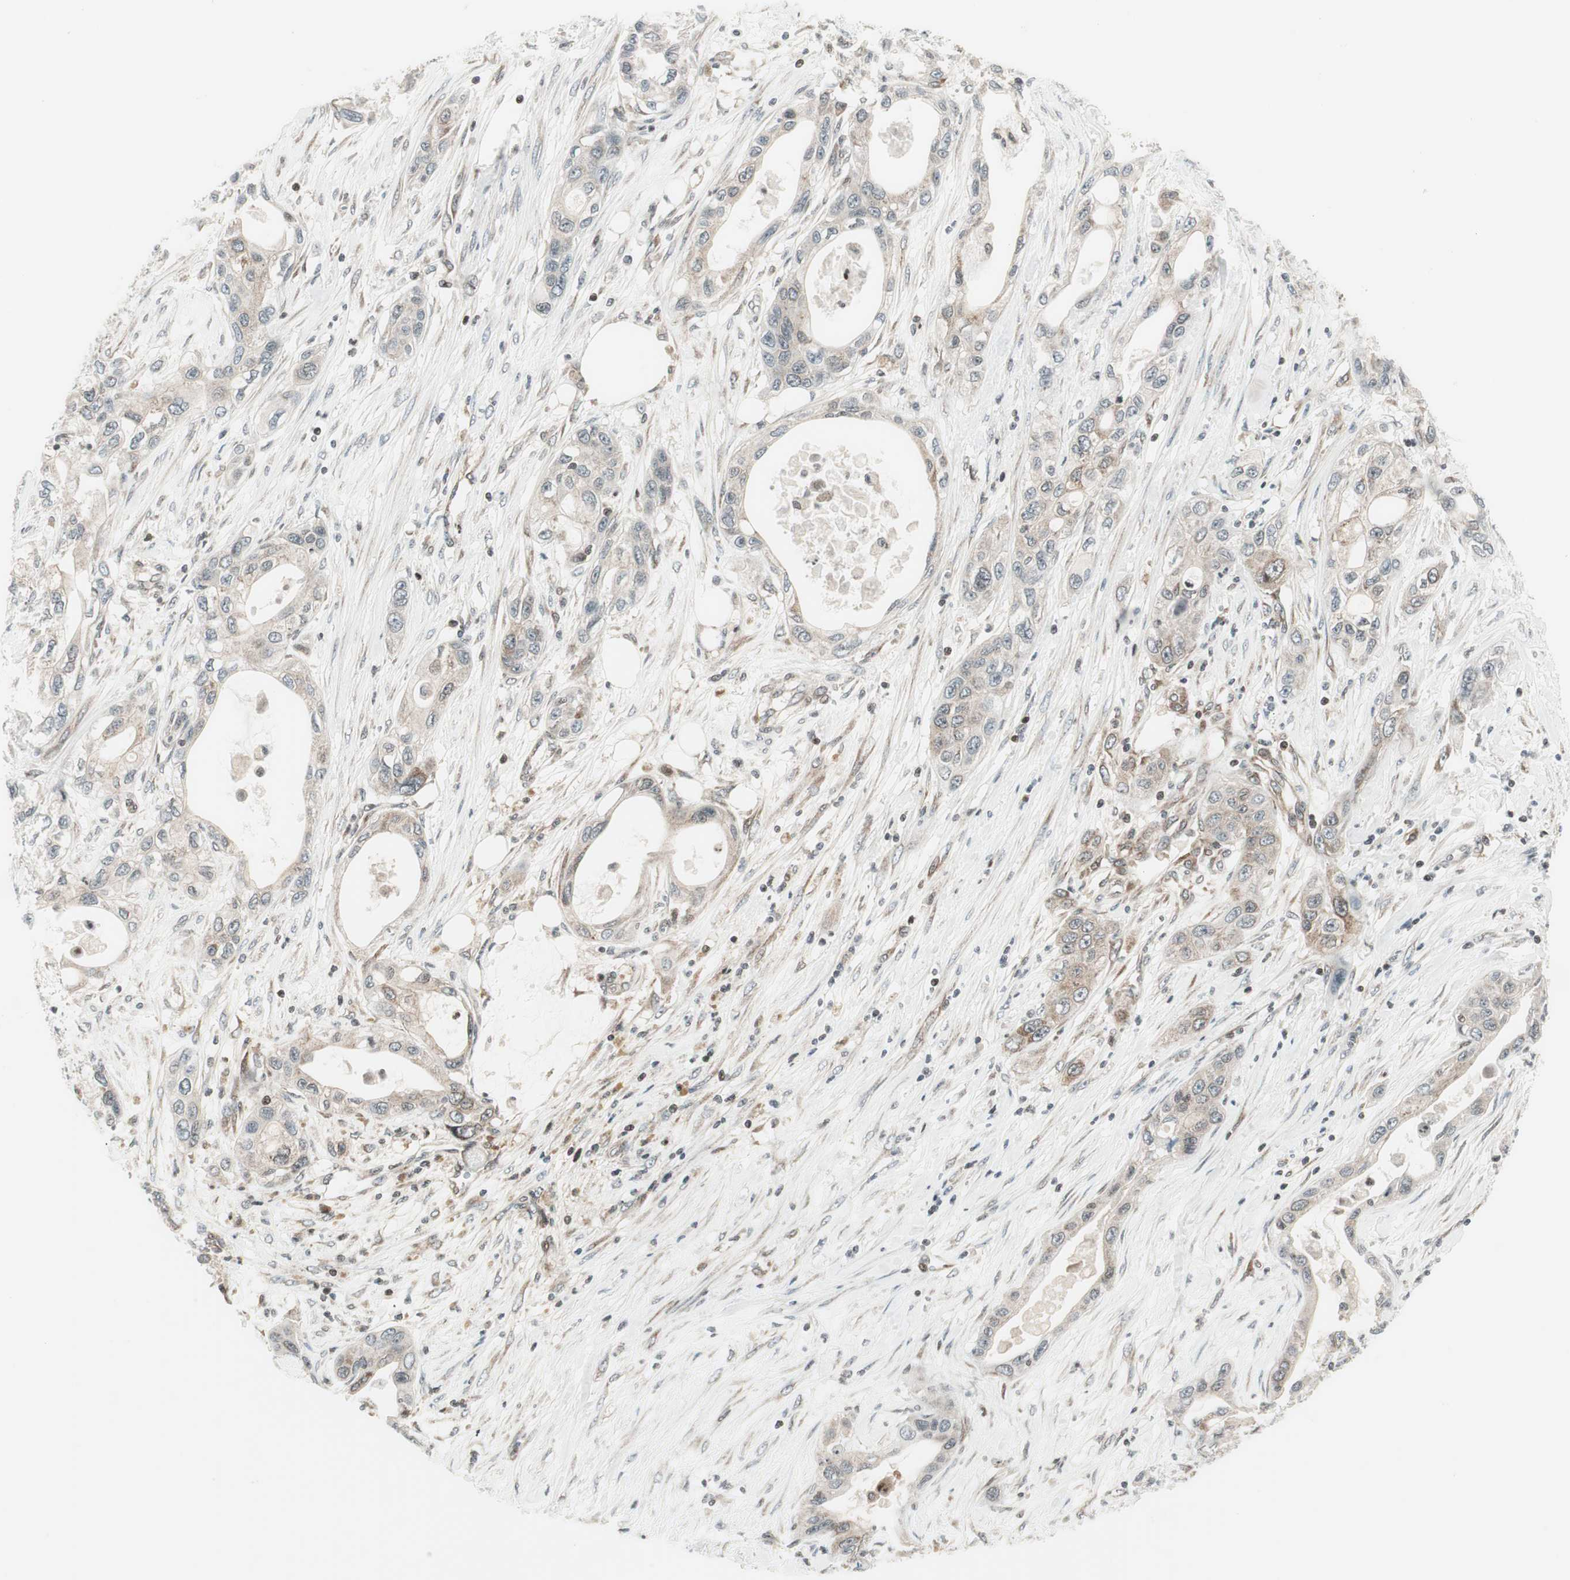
{"staining": {"intensity": "negative", "quantity": "none", "location": "none"}, "tissue": "pancreatic cancer", "cell_type": "Tumor cells", "image_type": "cancer", "snomed": [{"axis": "morphology", "description": "Adenocarcinoma, NOS"}, {"axis": "topography", "description": "Pancreas"}], "caption": "High power microscopy histopathology image of an IHC photomicrograph of pancreatic cancer, revealing no significant staining in tumor cells. (DAB immunohistochemistry visualized using brightfield microscopy, high magnification).", "gene": "TPT1", "patient": {"sex": "female", "age": 70}}